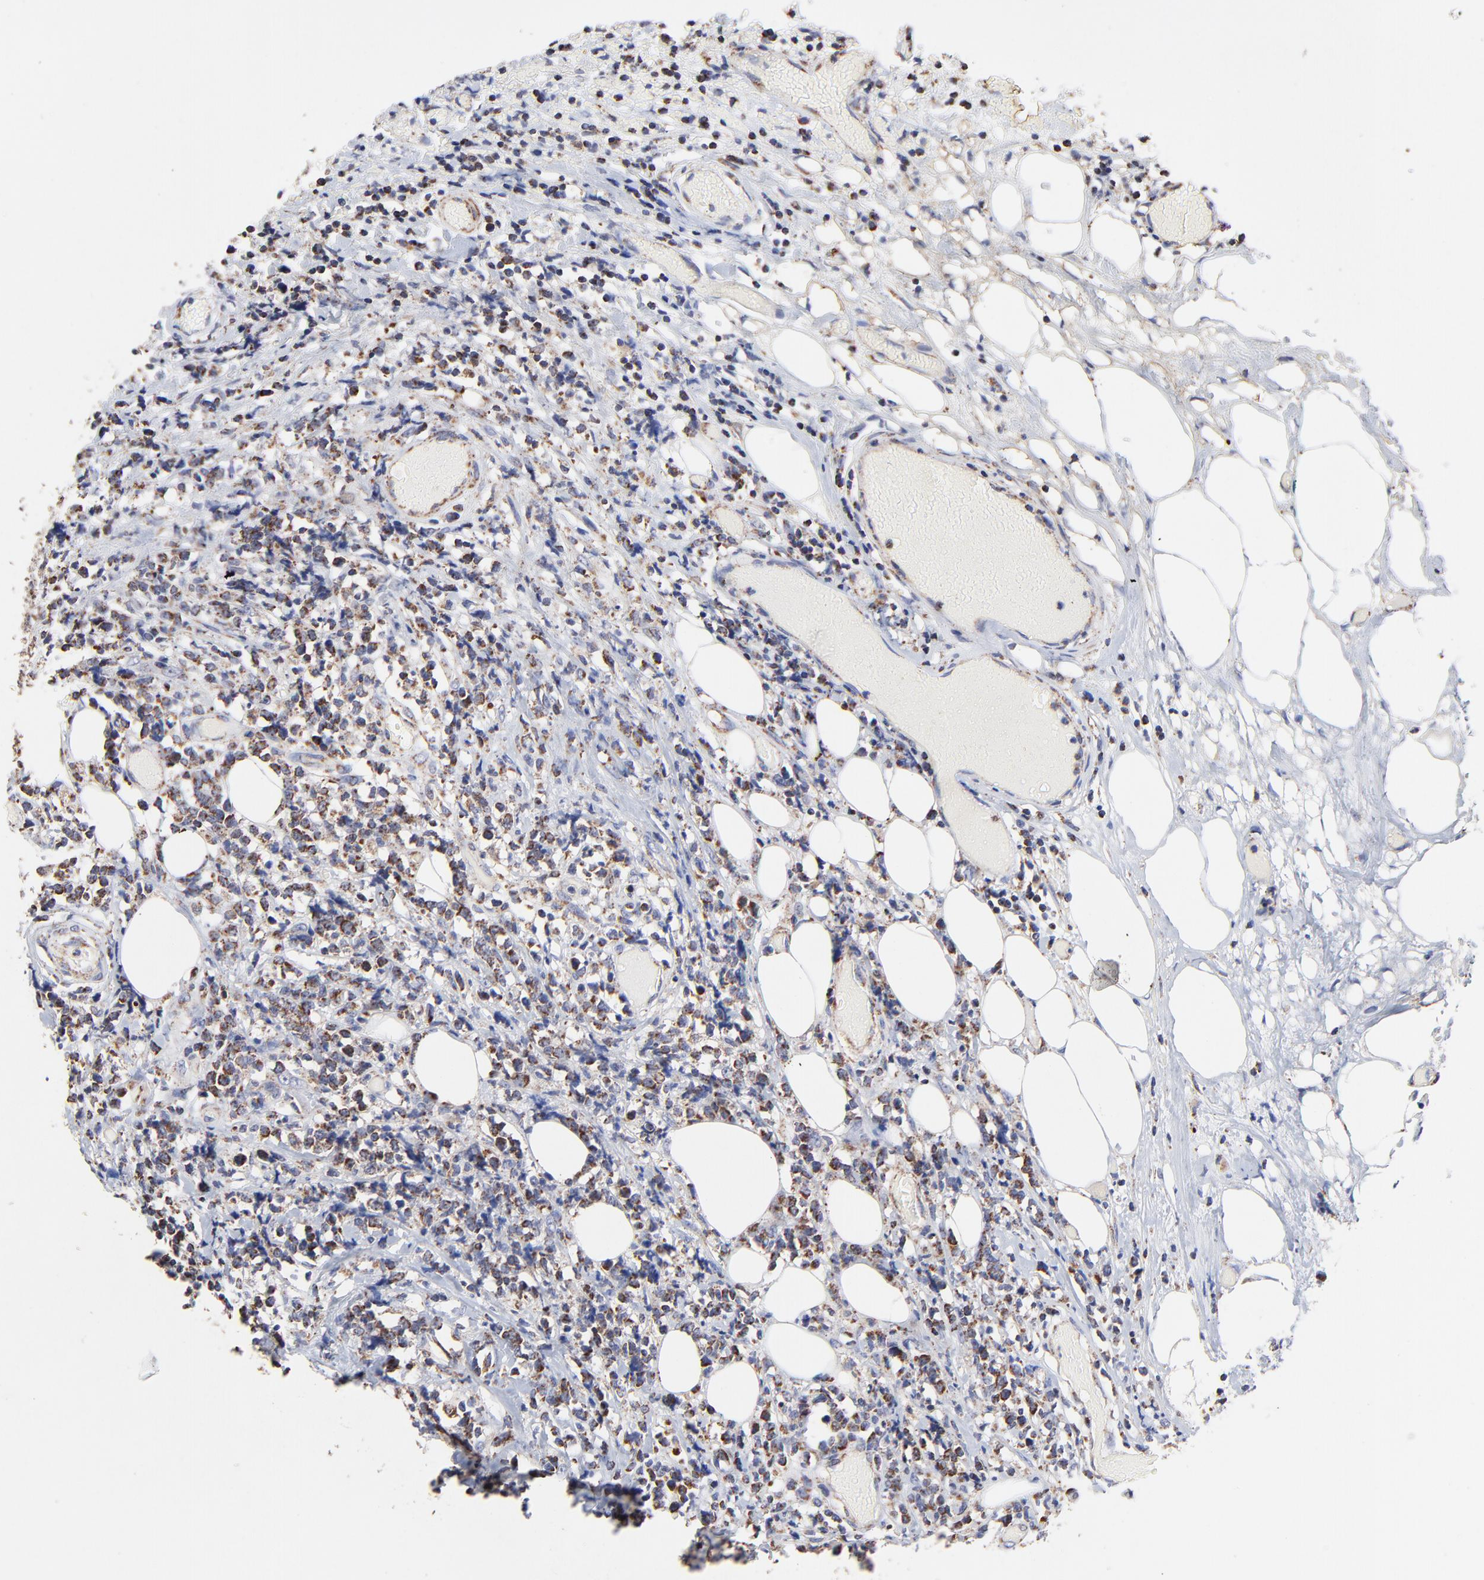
{"staining": {"intensity": "moderate", "quantity": "25%-75%", "location": "cytoplasmic/membranous"}, "tissue": "lymphoma", "cell_type": "Tumor cells", "image_type": "cancer", "snomed": [{"axis": "morphology", "description": "Malignant lymphoma, non-Hodgkin's type, High grade"}, {"axis": "topography", "description": "Colon"}], "caption": "About 25%-75% of tumor cells in human lymphoma display moderate cytoplasmic/membranous protein staining as visualized by brown immunohistochemical staining.", "gene": "SSBP1", "patient": {"sex": "male", "age": 82}}